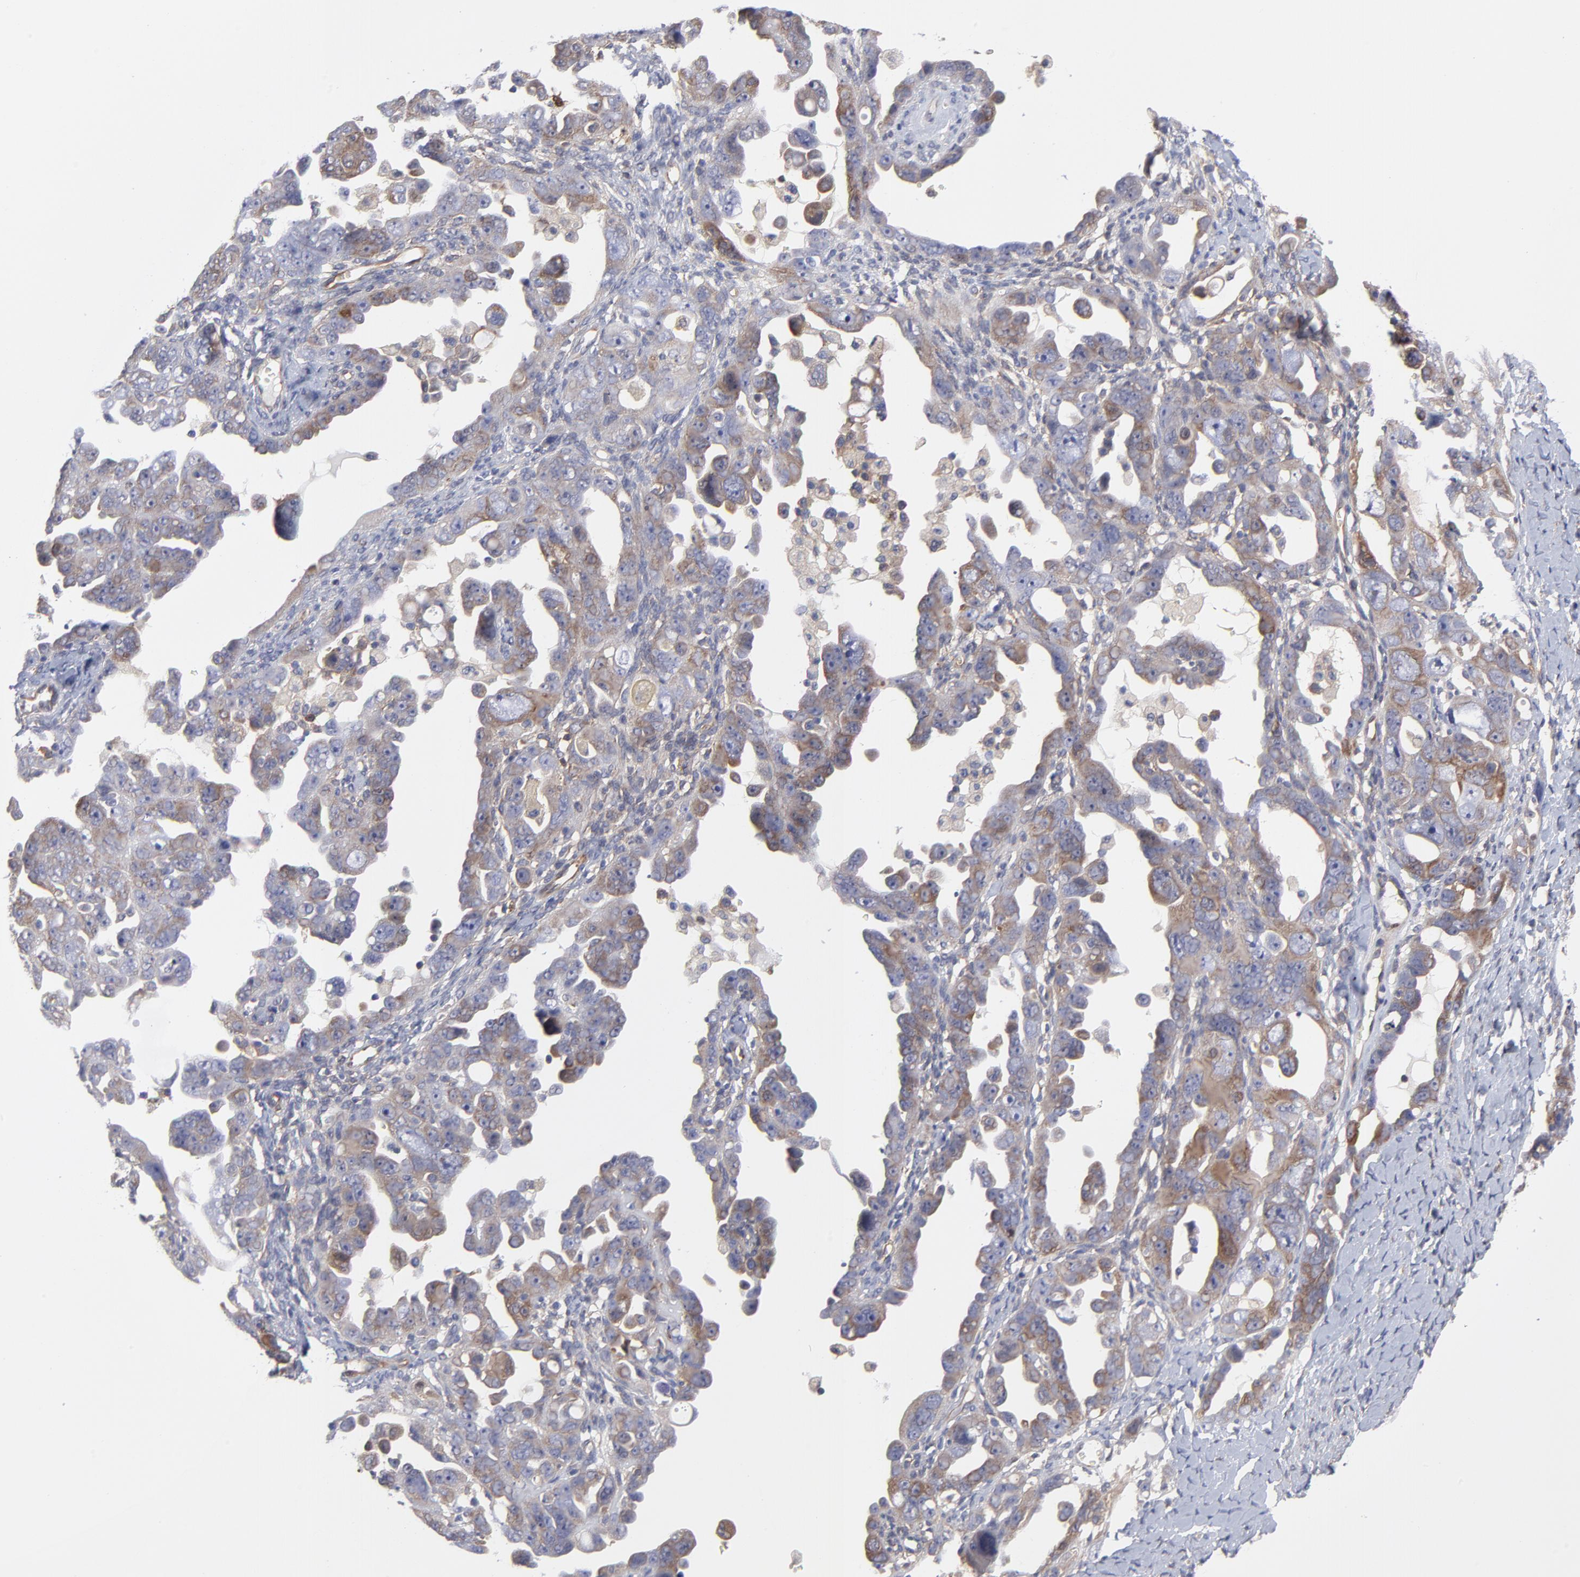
{"staining": {"intensity": "weak", "quantity": "25%-75%", "location": "cytoplasmic/membranous"}, "tissue": "ovarian cancer", "cell_type": "Tumor cells", "image_type": "cancer", "snomed": [{"axis": "morphology", "description": "Cystadenocarcinoma, serous, NOS"}, {"axis": "topography", "description": "Ovary"}], "caption": "Ovarian cancer (serous cystadenocarcinoma) stained with immunohistochemistry exhibits weak cytoplasmic/membranous positivity in approximately 25%-75% of tumor cells. Using DAB (3,3'-diaminobenzidine) (brown) and hematoxylin (blue) stains, captured at high magnification using brightfield microscopy.", "gene": "NFKBIA", "patient": {"sex": "female", "age": 66}}